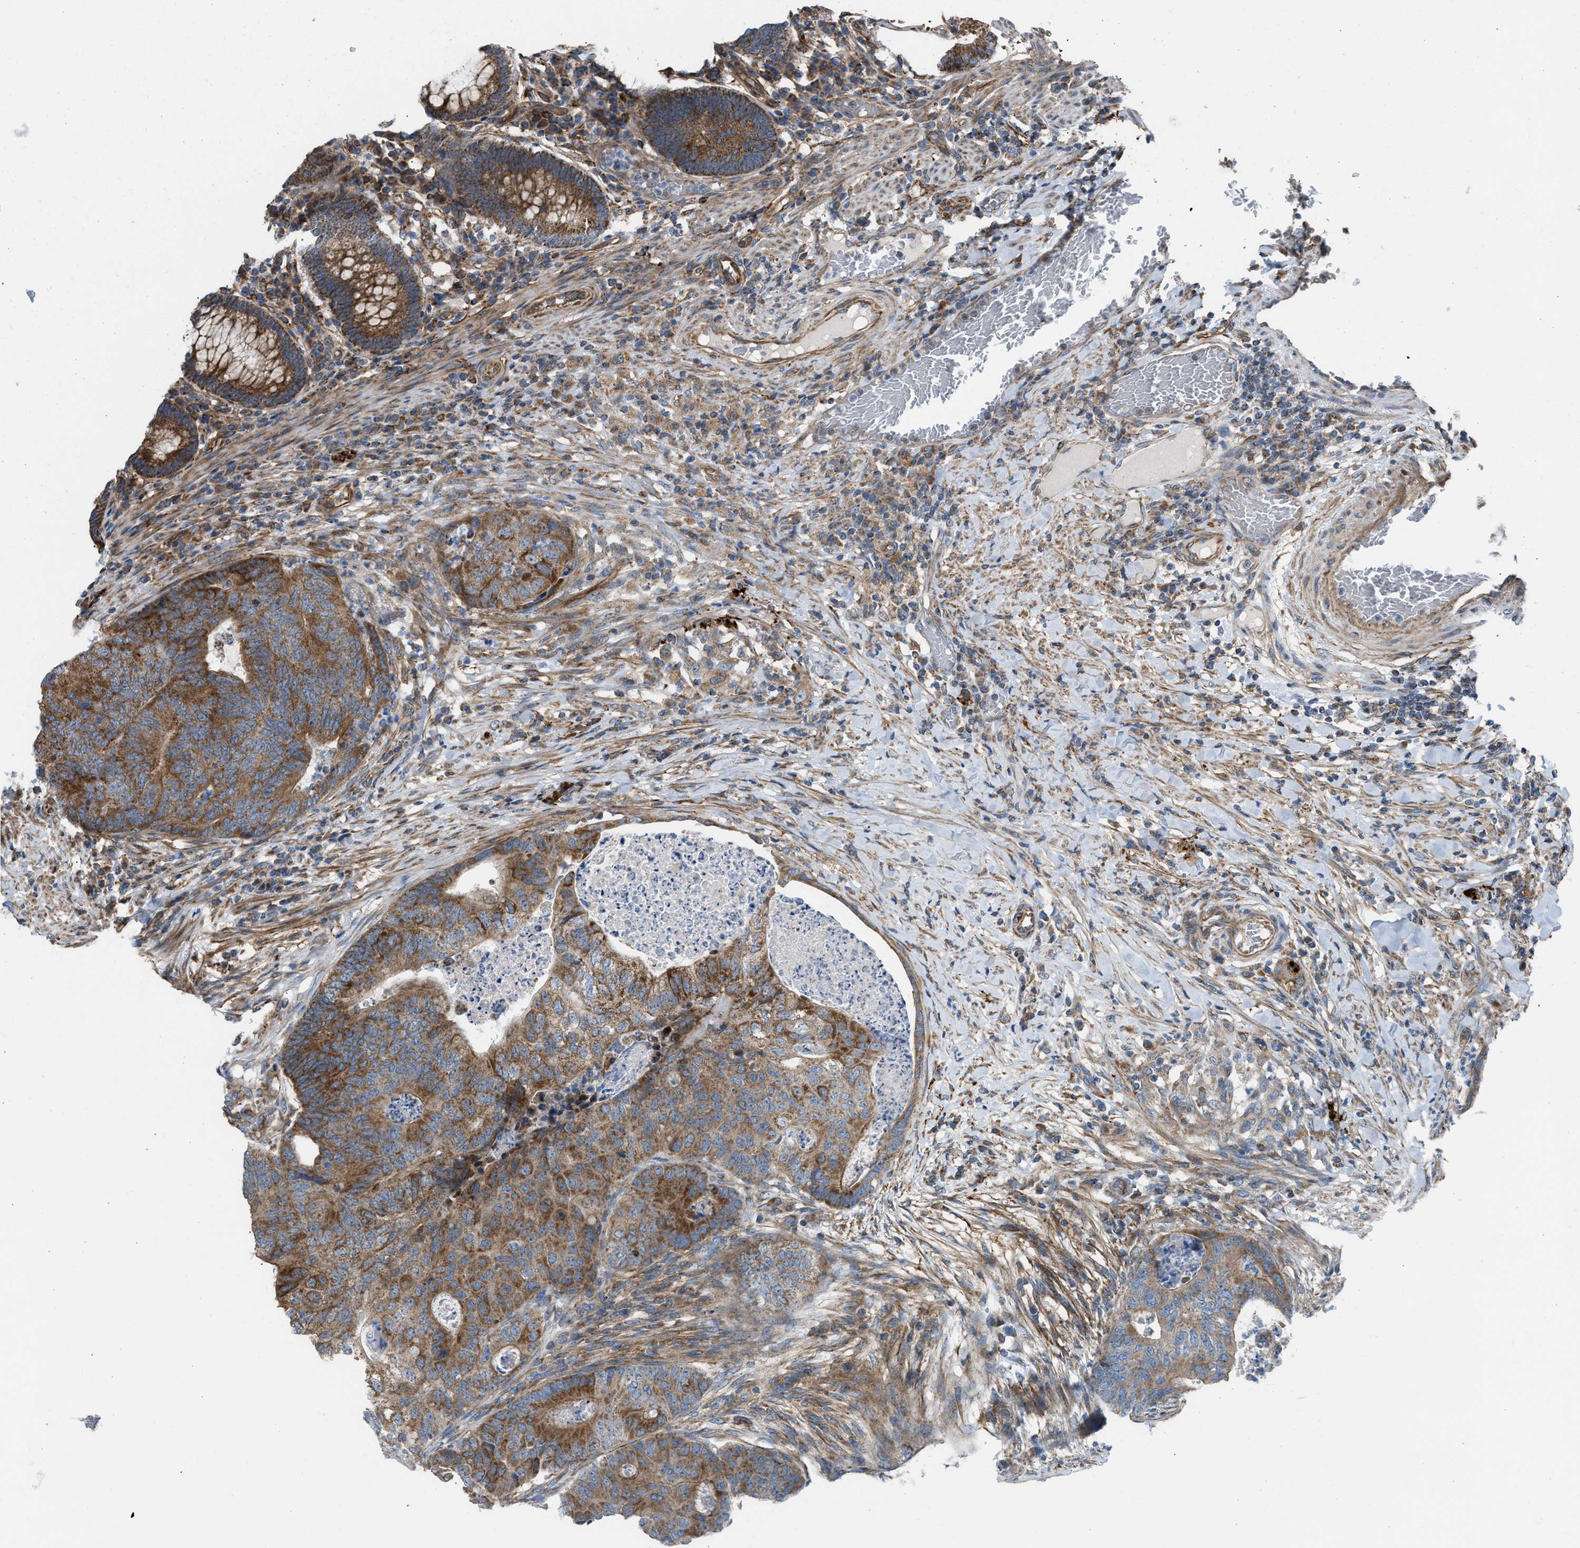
{"staining": {"intensity": "moderate", "quantity": ">75%", "location": "cytoplasmic/membranous"}, "tissue": "colorectal cancer", "cell_type": "Tumor cells", "image_type": "cancer", "snomed": [{"axis": "morphology", "description": "Adenocarcinoma, NOS"}, {"axis": "topography", "description": "Colon"}], "caption": "High-power microscopy captured an immunohistochemistry (IHC) photomicrograph of colorectal cancer (adenocarcinoma), revealing moderate cytoplasmic/membranous positivity in about >75% of tumor cells. Using DAB (brown) and hematoxylin (blue) stains, captured at high magnification using brightfield microscopy.", "gene": "SLC10A3", "patient": {"sex": "female", "age": 67}}